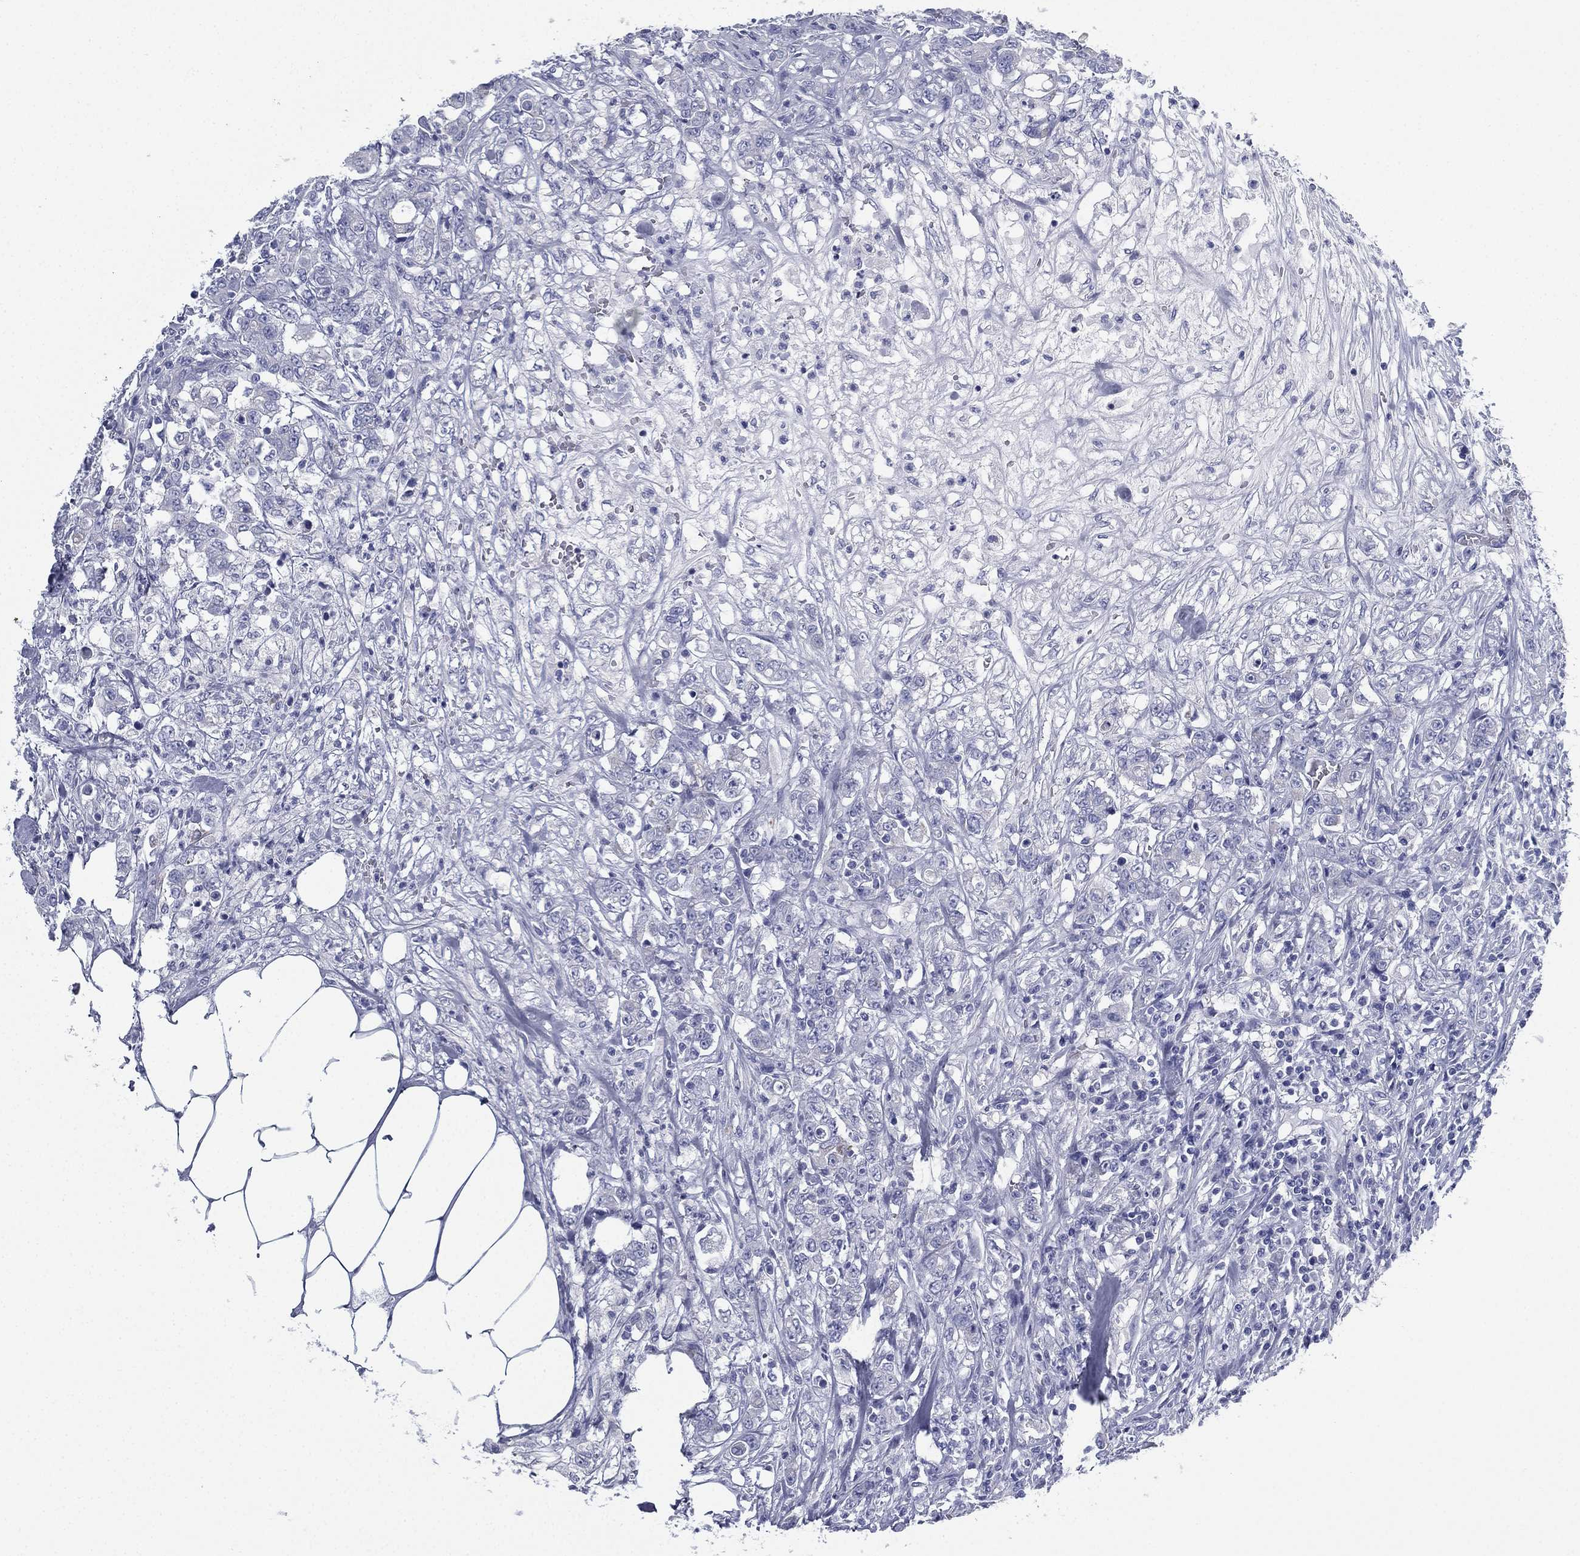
{"staining": {"intensity": "negative", "quantity": "none", "location": "none"}, "tissue": "colorectal cancer", "cell_type": "Tumor cells", "image_type": "cancer", "snomed": [{"axis": "morphology", "description": "Adenocarcinoma, NOS"}, {"axis": "topography", "description": "Colon"}], "caption": "Tumor cells are negative for brown protein staining in colorectal cancer (adenocarcinoma). (DAB immunohistochemistry (IHC) visualized using brightfield microscopy, high magnification).", "gene": "FCER2", "patient": {"sex": "female", "age": 48}}